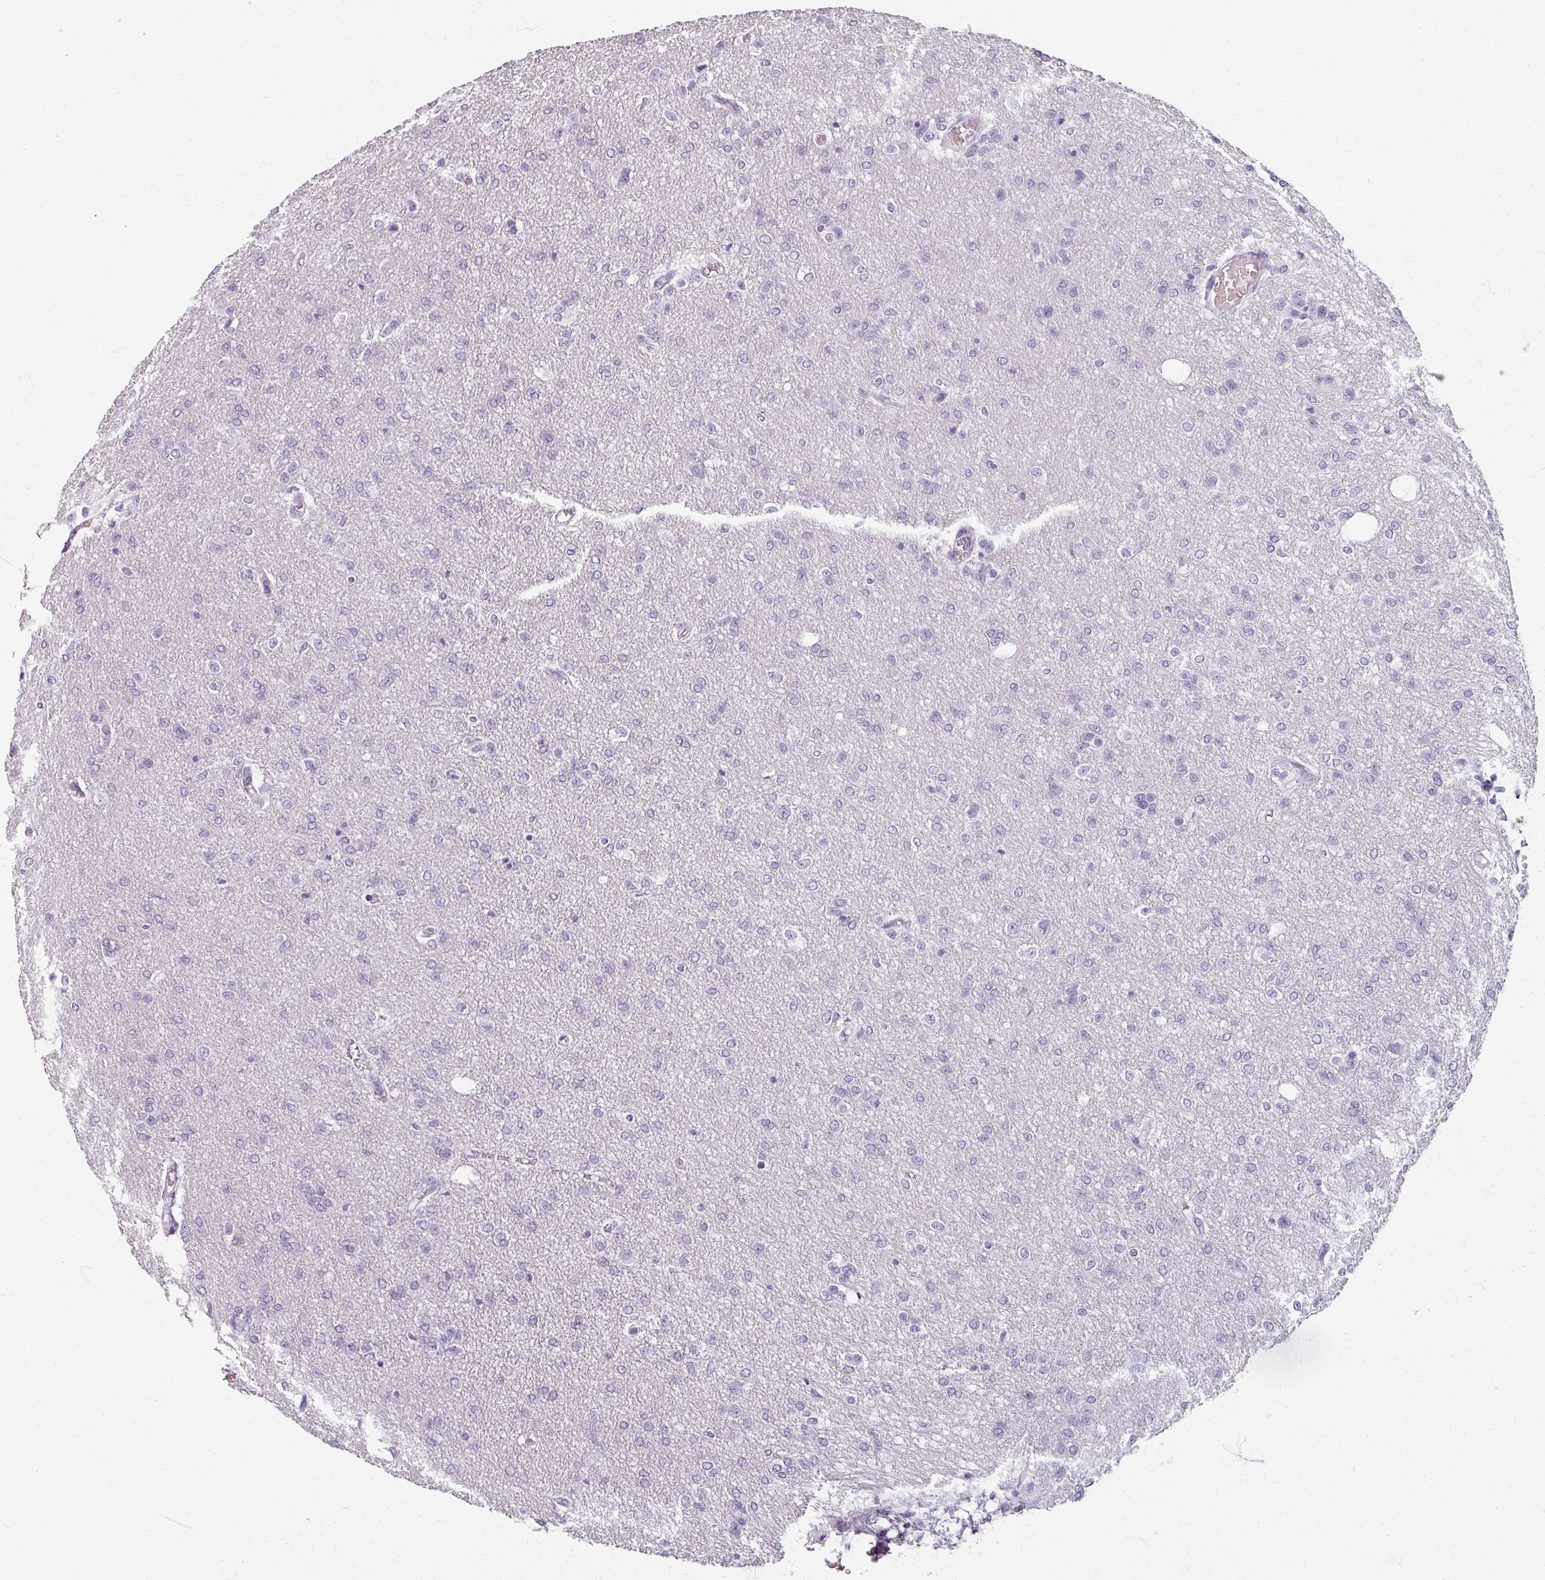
{"staining": {"intensity": "negative", "quantity": "none", "location": "none"}, "tissue": "glioma", "cell_type": "Tumor cells", "image_type": "cancer", "snomed": [{"axis": "morphology", "description": "Glioma, malignant, Low grade"}, {"axis": "topography", "description": "Brain"}], "caption": "Tumor cells are negative for brown protein staining in glioma. (DAB (3,3'-diaminobenzidine) immunohistochemistry (IHC), high magnification).", "gene": "REG3G", "patient": {"sex": "male", "age": 26}}